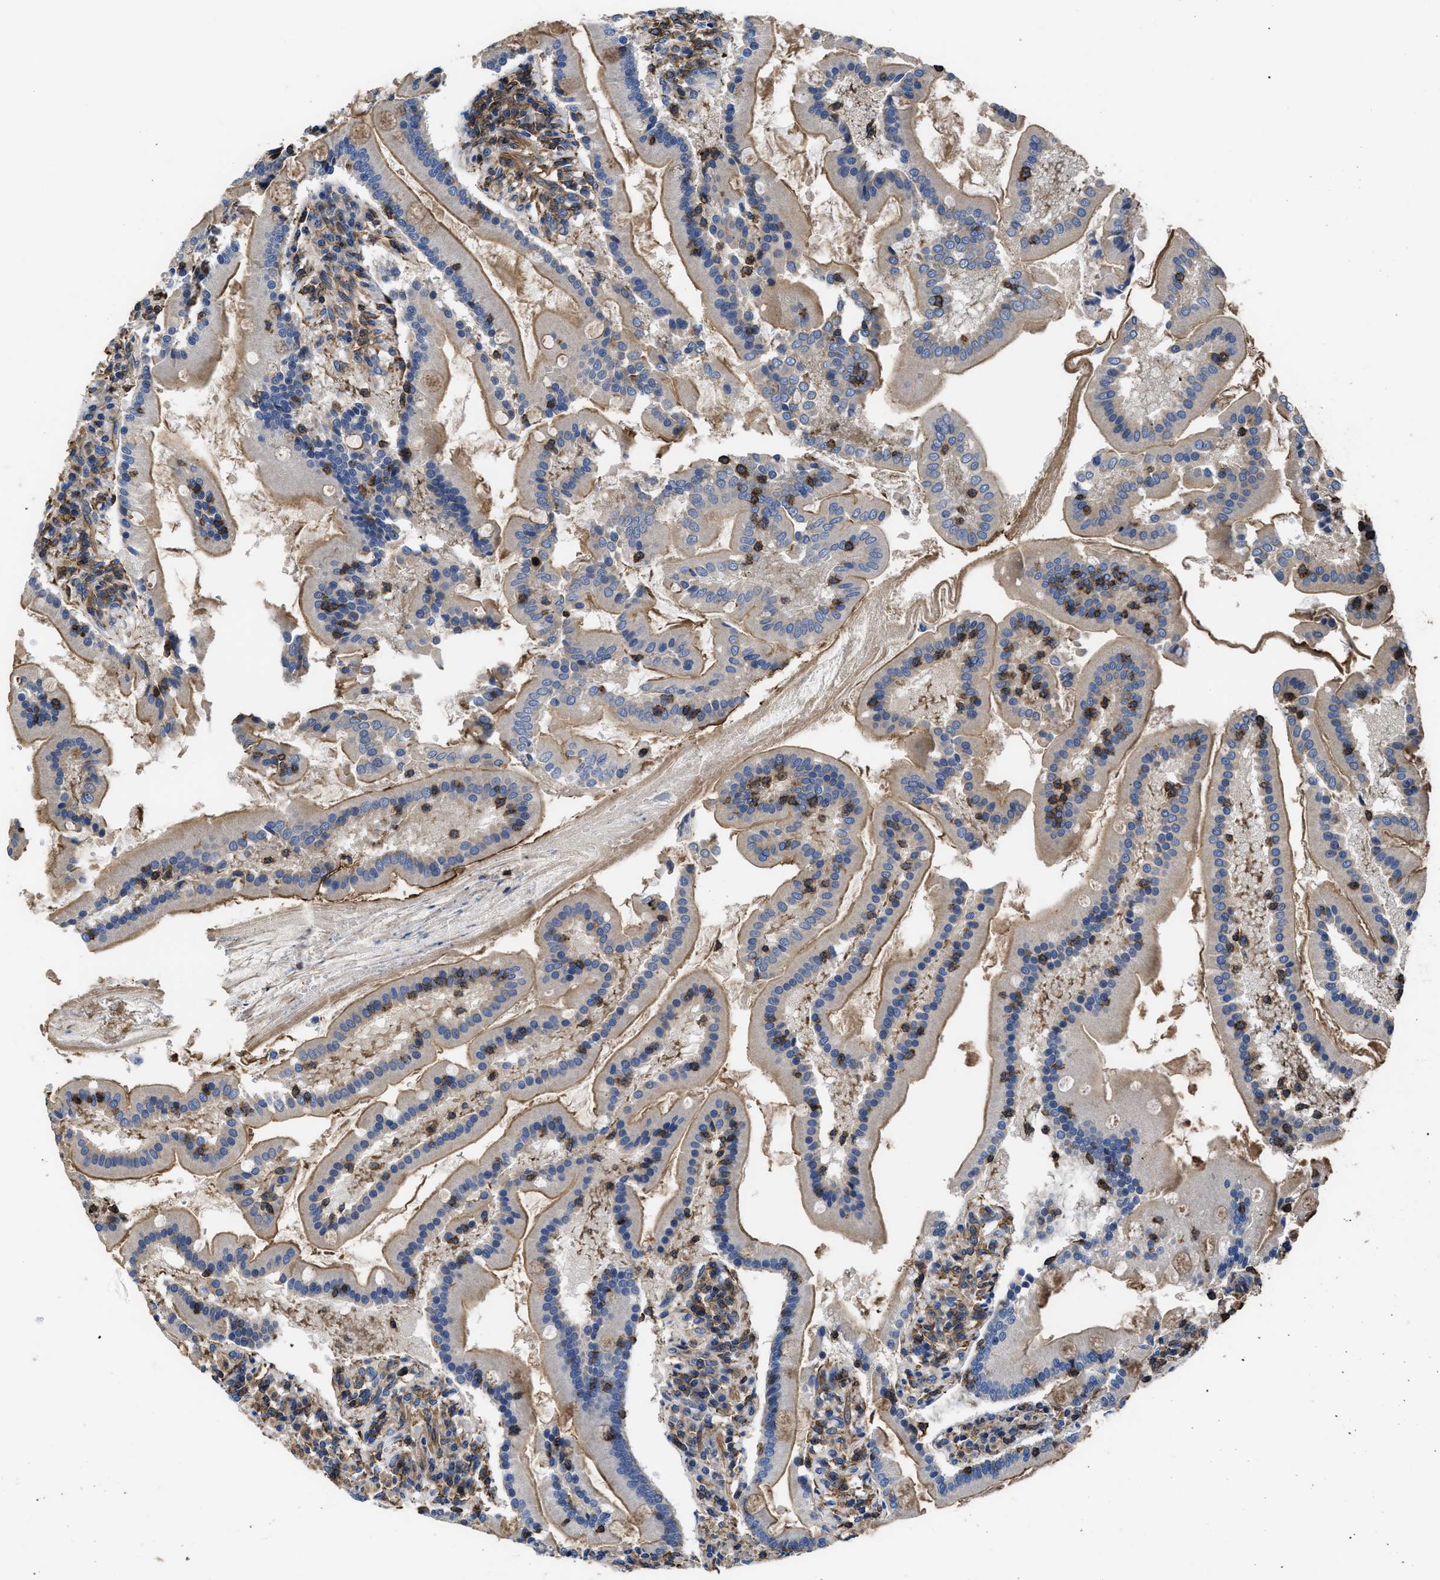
{"staining": {"intensity": "moderate", "quantity": ">75%", "location": "cytoplasmic/membranous"}, "tissue": "duodenum", "cell_type": "Glandular cells", "image_type": "normal", "snomed": [{"axis": "morphology", "description": "Normal tissue, NOS"}, {"axis": "topography", "description": "Duodenum"}], "caption": "Immunohistochemical staining of benign duodenum shows medium levels of moderate cytoplasmic/membranous expression in about >75% of glandular cells.", "gene": "SCUBE2", "patient": {"sex": "male", "age": 50}}